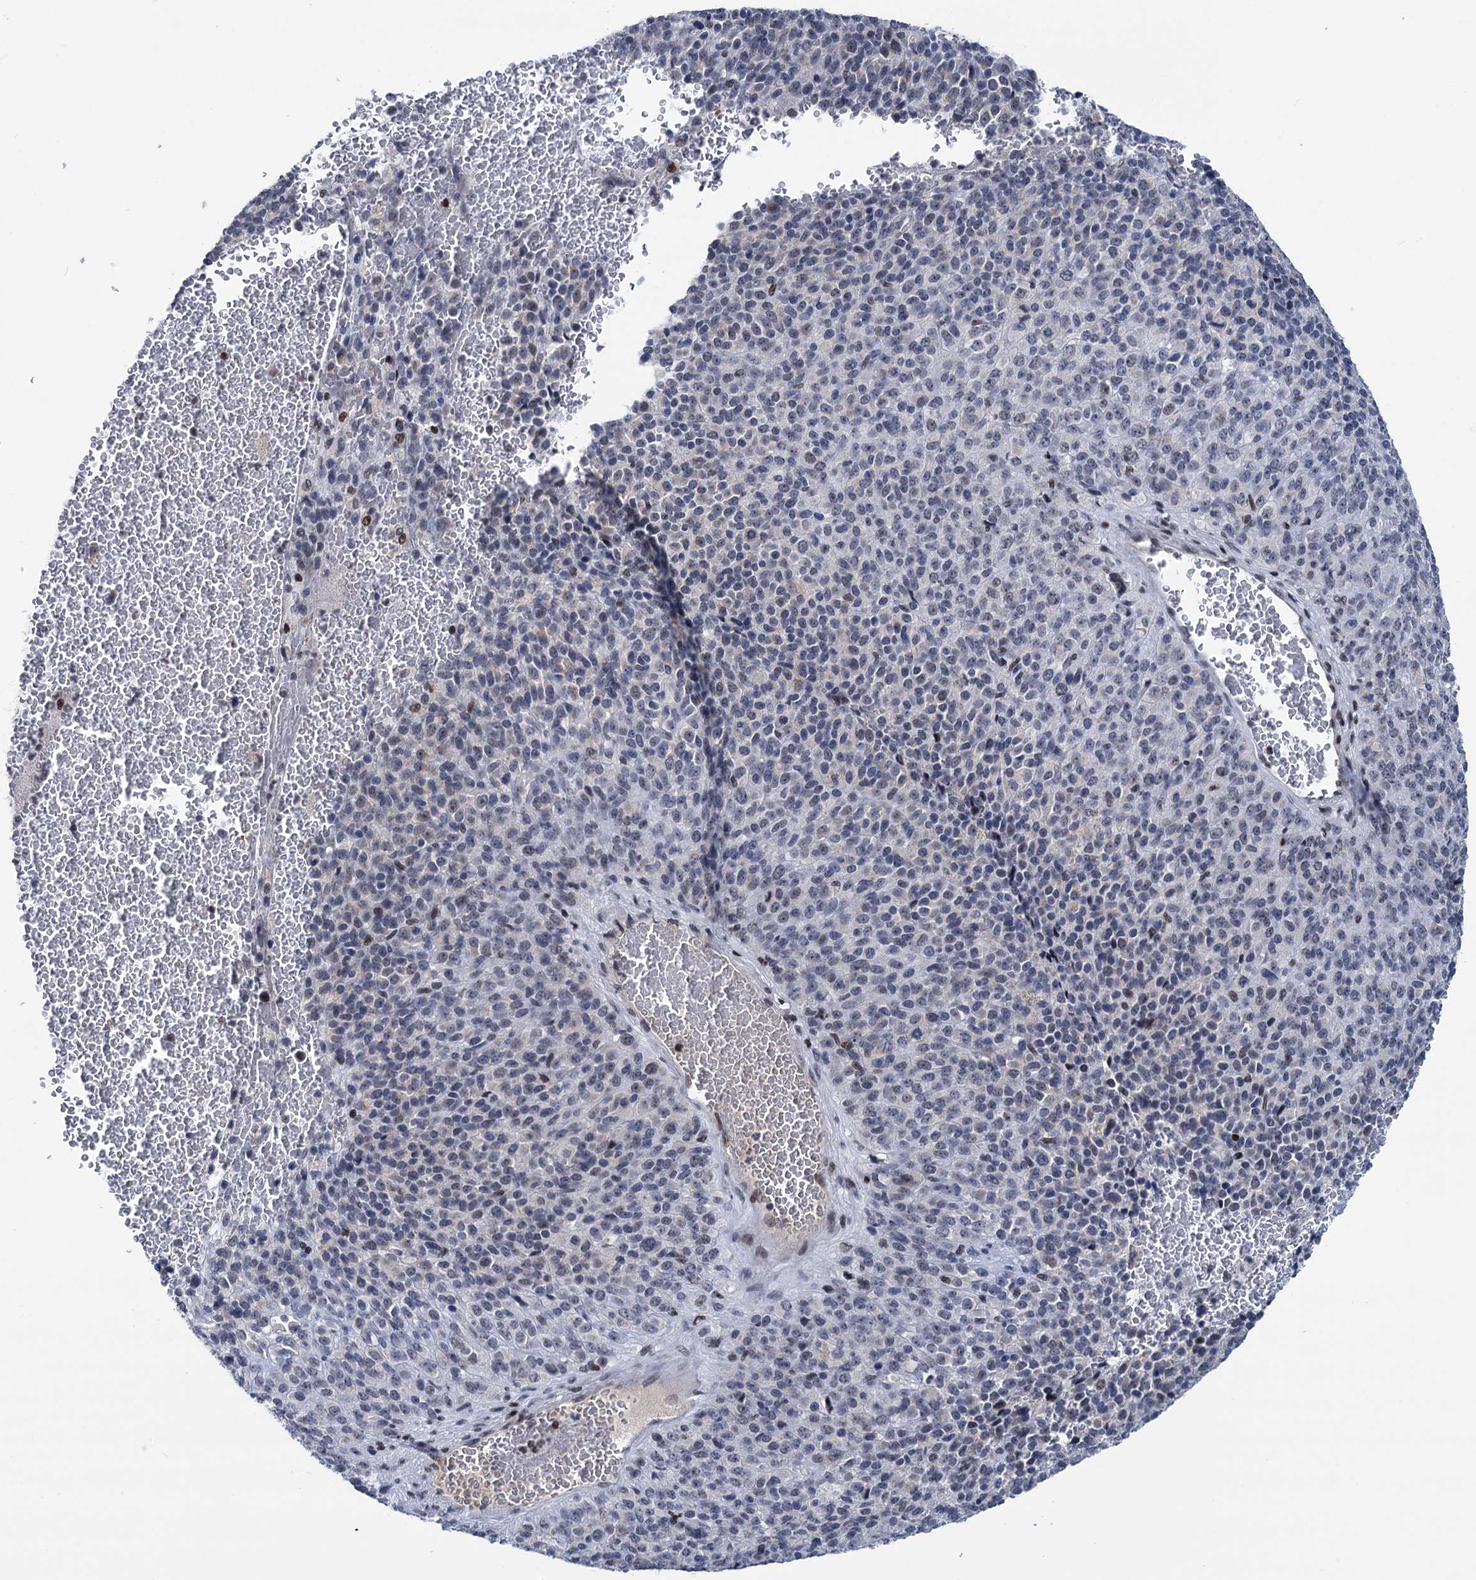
{"staining": {"intensity": "negative", "quantity": "none", "location": "none"}, "tissue": "melanoma", "cell_type": "Tumor cells", "image_type": "cancer", "snomed": [{"axis": "morphology", "description": "Malignant melanoma, Metastatic site"}, {"axis": "topography", "description": "Brain"}], "caption": "IHC of malignant melanoma (metastatic site) shows no positivity in tumor cells. (DAB (3,3'-diaminobenzidine) immunohistochemistry, high magnification).", "gene": "ZCCHC10", "patient": {"sex": "female", "age": 56}}